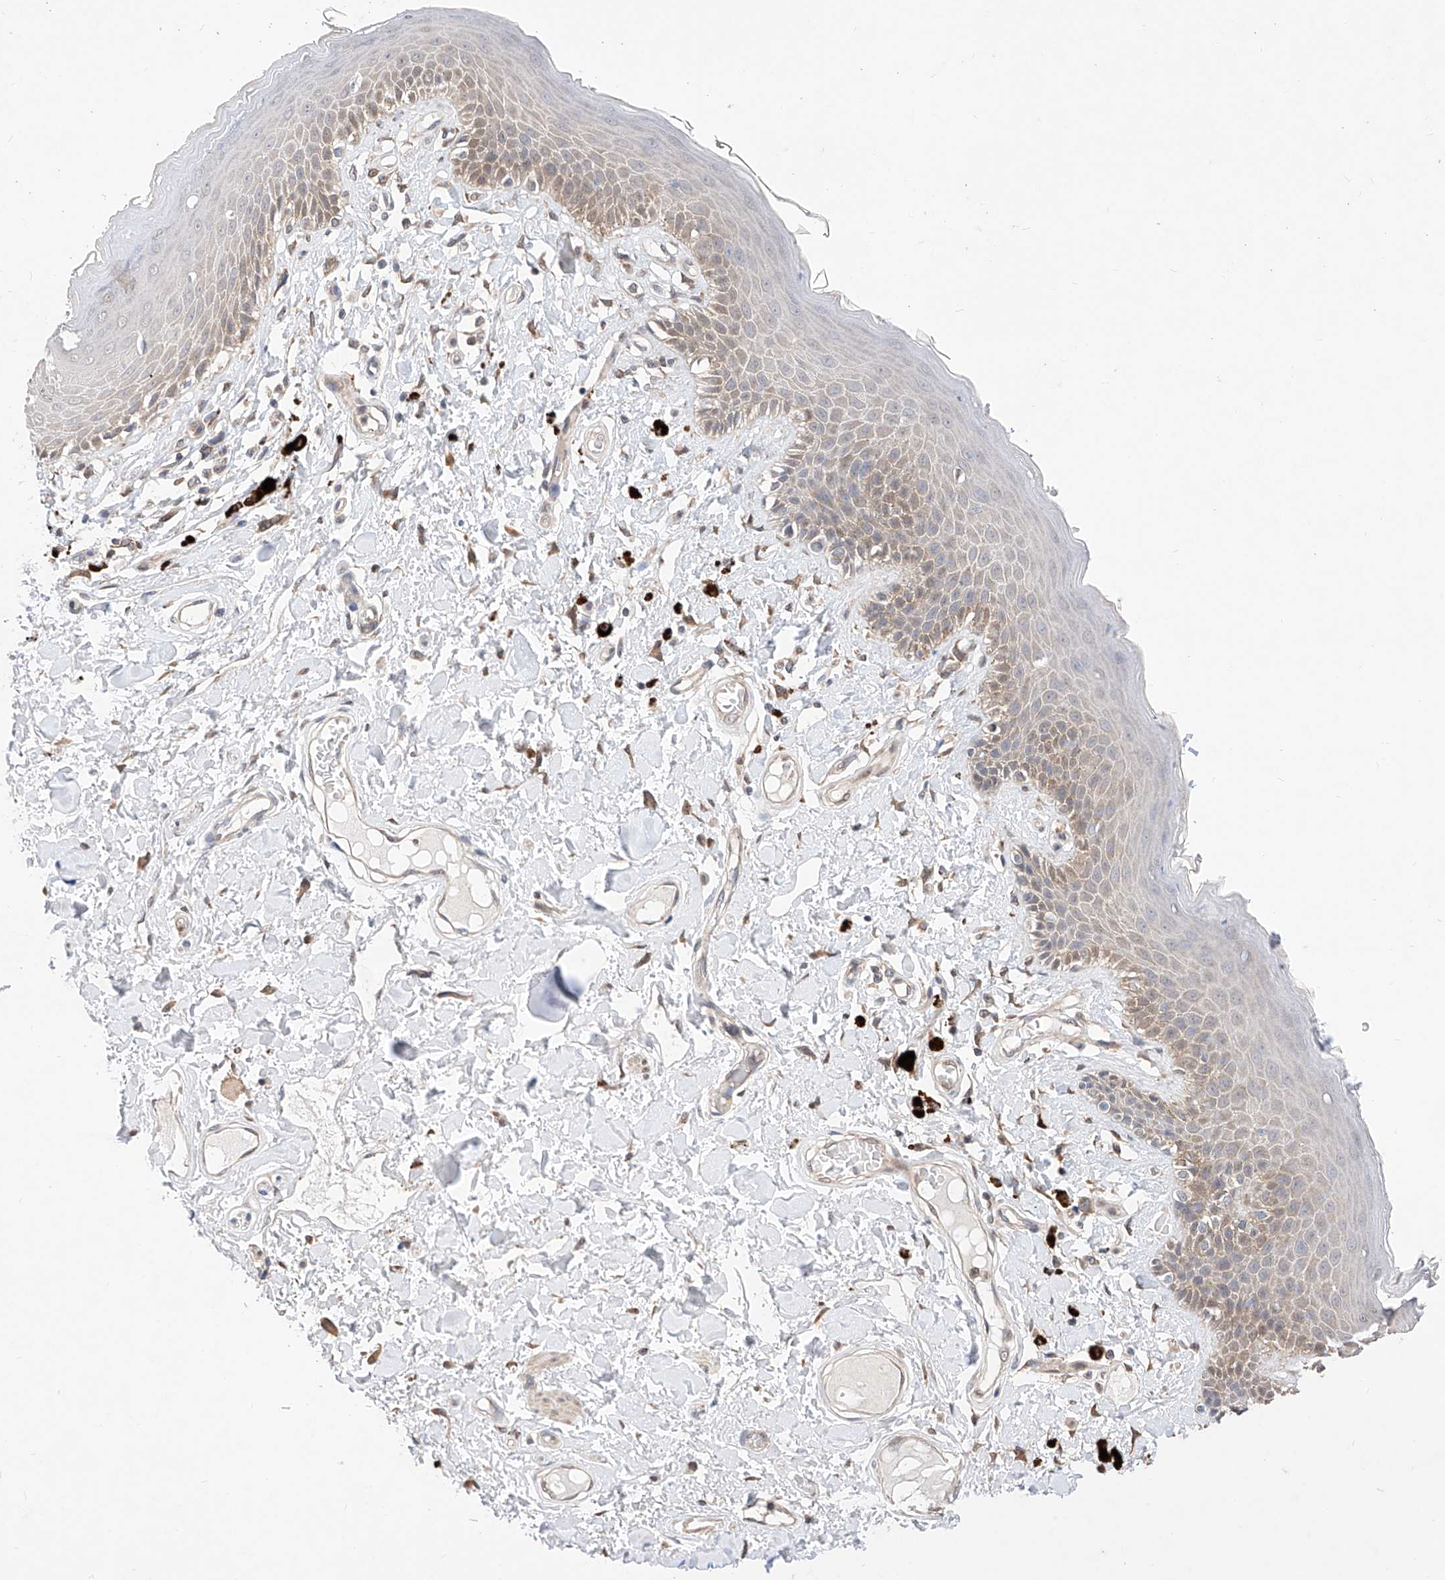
{"staining": {"intensity": "moderate", "quantity": "25%-75%", "location": "cytoplasmic/membranous,nuclear"}, "tissue": "skin", "cell_type": "Epidermal cells", "image_type": "normal", "snomed": [{"axis": "morphology", "description": "Normal tissue, NOS"}, {"axis": "topography", "description": "Anal"}], "caption": "High-magnification brightfield microscopy of unremarkable skin stained with DAB (brown) and counterstained with hematoxylin (blue). epidermal cells exhibit moderate cytoplasmic/membranous,nuclear positivity is identified in about25%-75% of cells.", "gene": "ZSCAN4", "patient": {"sex": "female", "age": 78}}